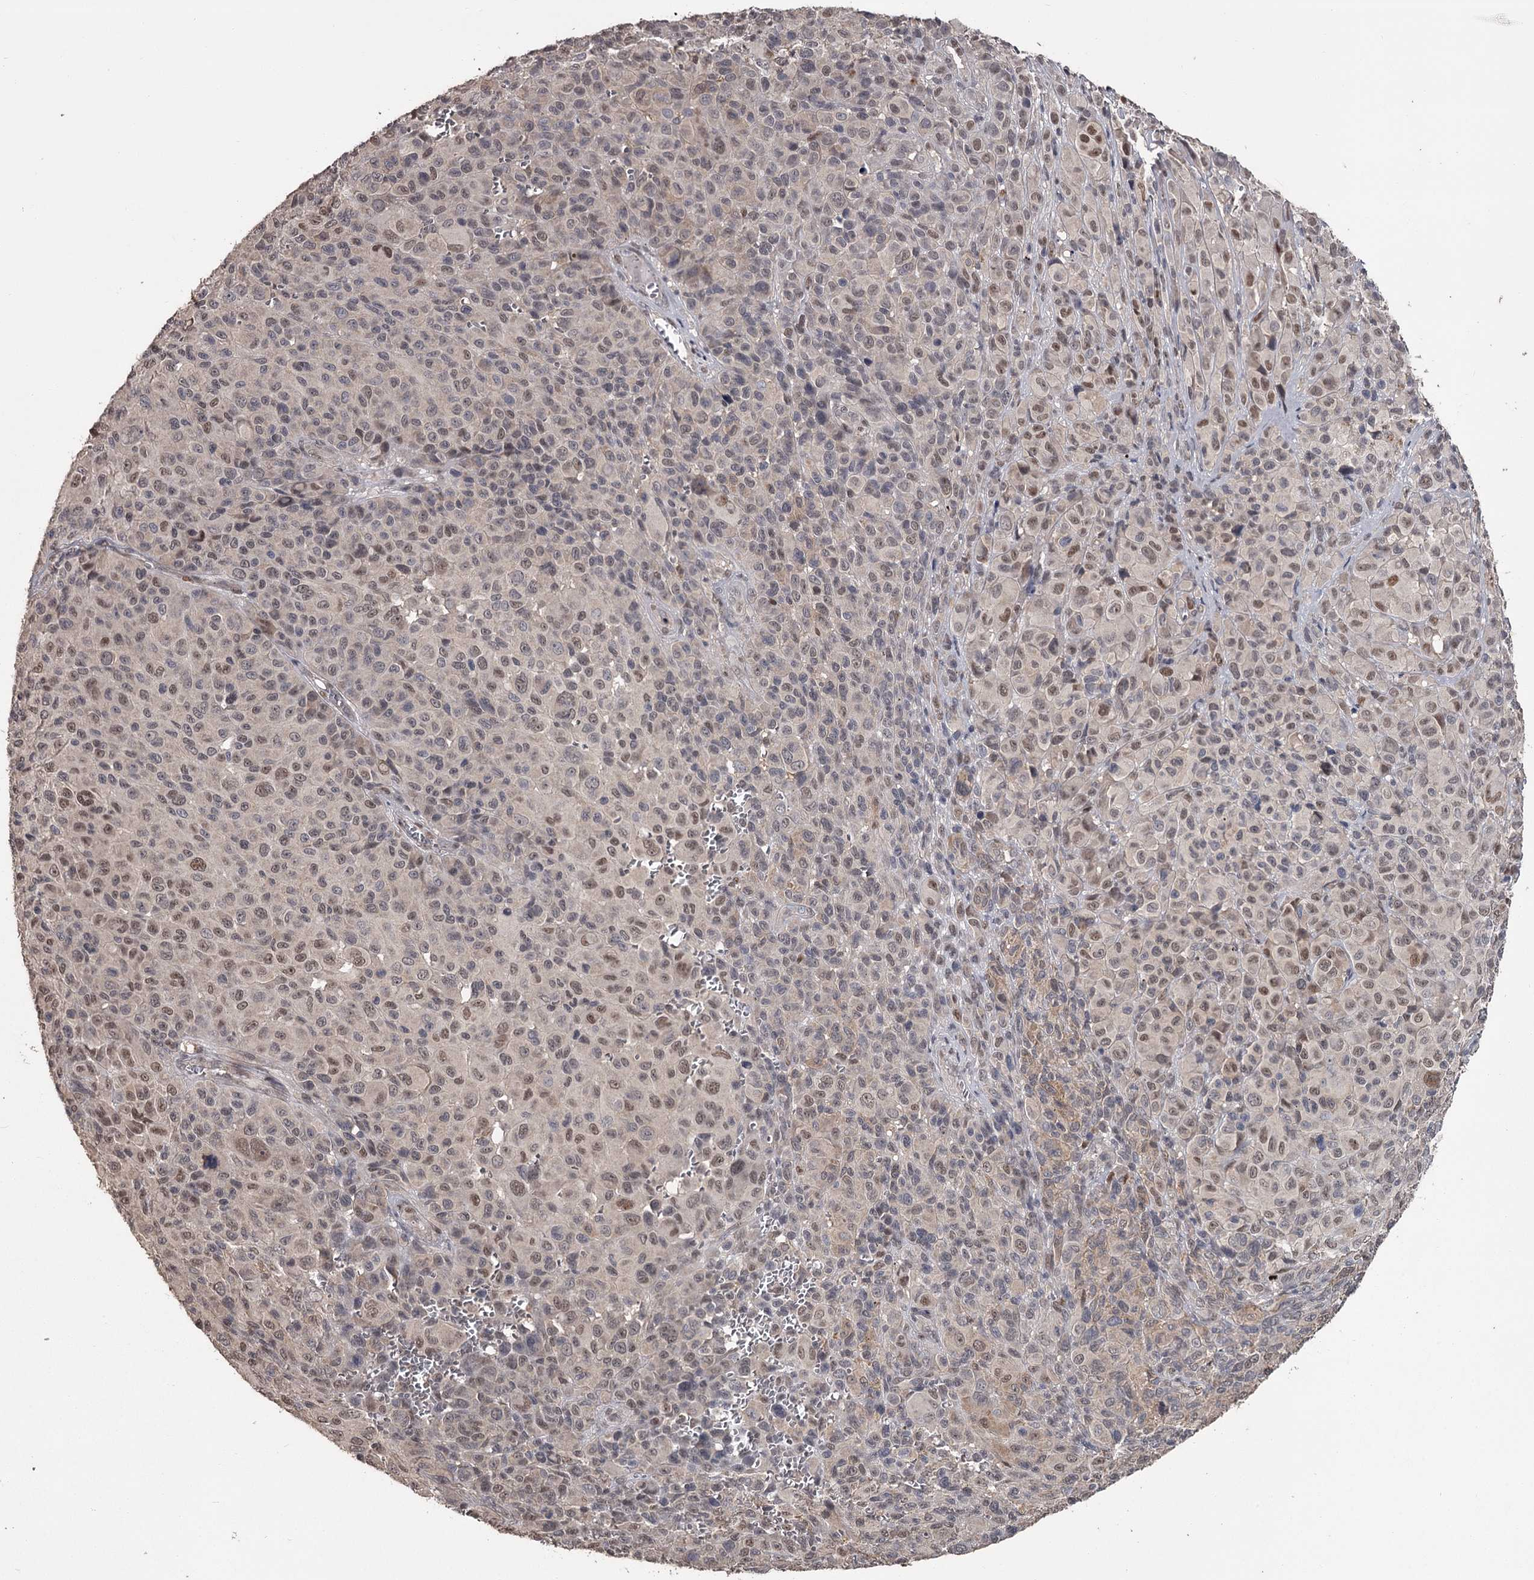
{"staining": {"intensity": "moderate", "quantity": "25%-75%", "location": "nuclear"}, "tissue": "melanoma", "cell_type": "Tumor cells", "image_type": "cancer", "snomed": [{"axis": "morphology", "description": "Malignant melanoma, NOS"}, {"axis": "topography", "description": "Skin of trunk"}], "caption": "A micrograph showing moderate nuclear positivity in about 25%-75% of tumor cells in melanoma, as visualized by brown immunohistochemical staining.", "gene": "PRPF40B", "patient": {"sex": "male", "age": 71}}